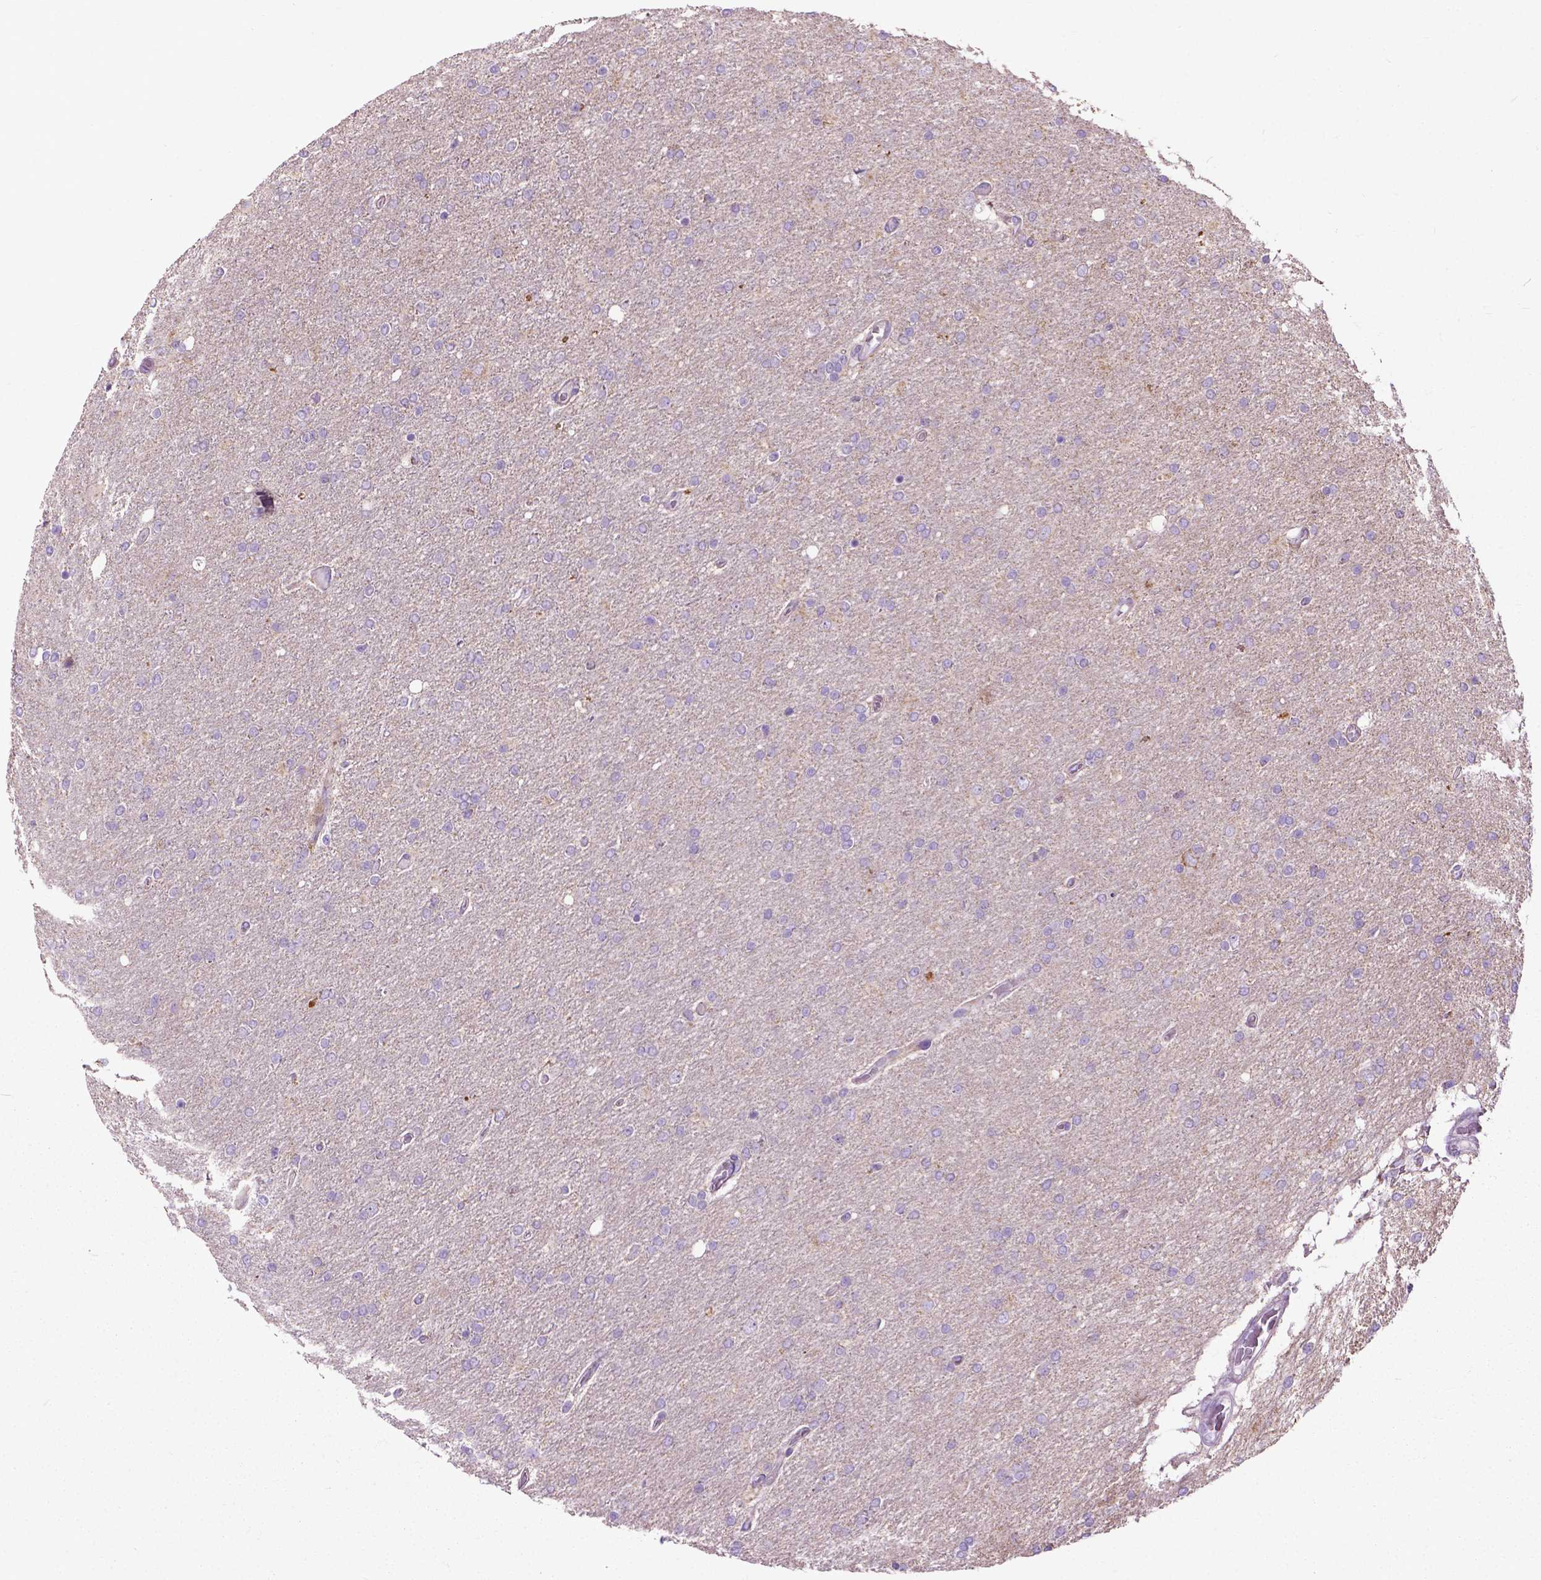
{"staining": {"intensity": "negative", "quantity": "none", "location": "none"}, "tissue": "glioma", "cell_type": "Tumor cells", "image_type": "cancer", "snomed": [{"axis": "morphology", "description": "Glioma, malignant, High grade"}, {"axis": "topography", "description": "Cerebral cortex"}], "caption": "A high-resolution image shows immunohistochemistry (IHC) staining of glioma, which exhibits no significant staining in tumor cells. The staining was performed using DAB to visualize the protein expression in brown, while the nuclei were stained in blue with hematoxylin (Magnification: 20x).", "gene": "VDAC1", "patient": {"sex": "male", "age": 70}}